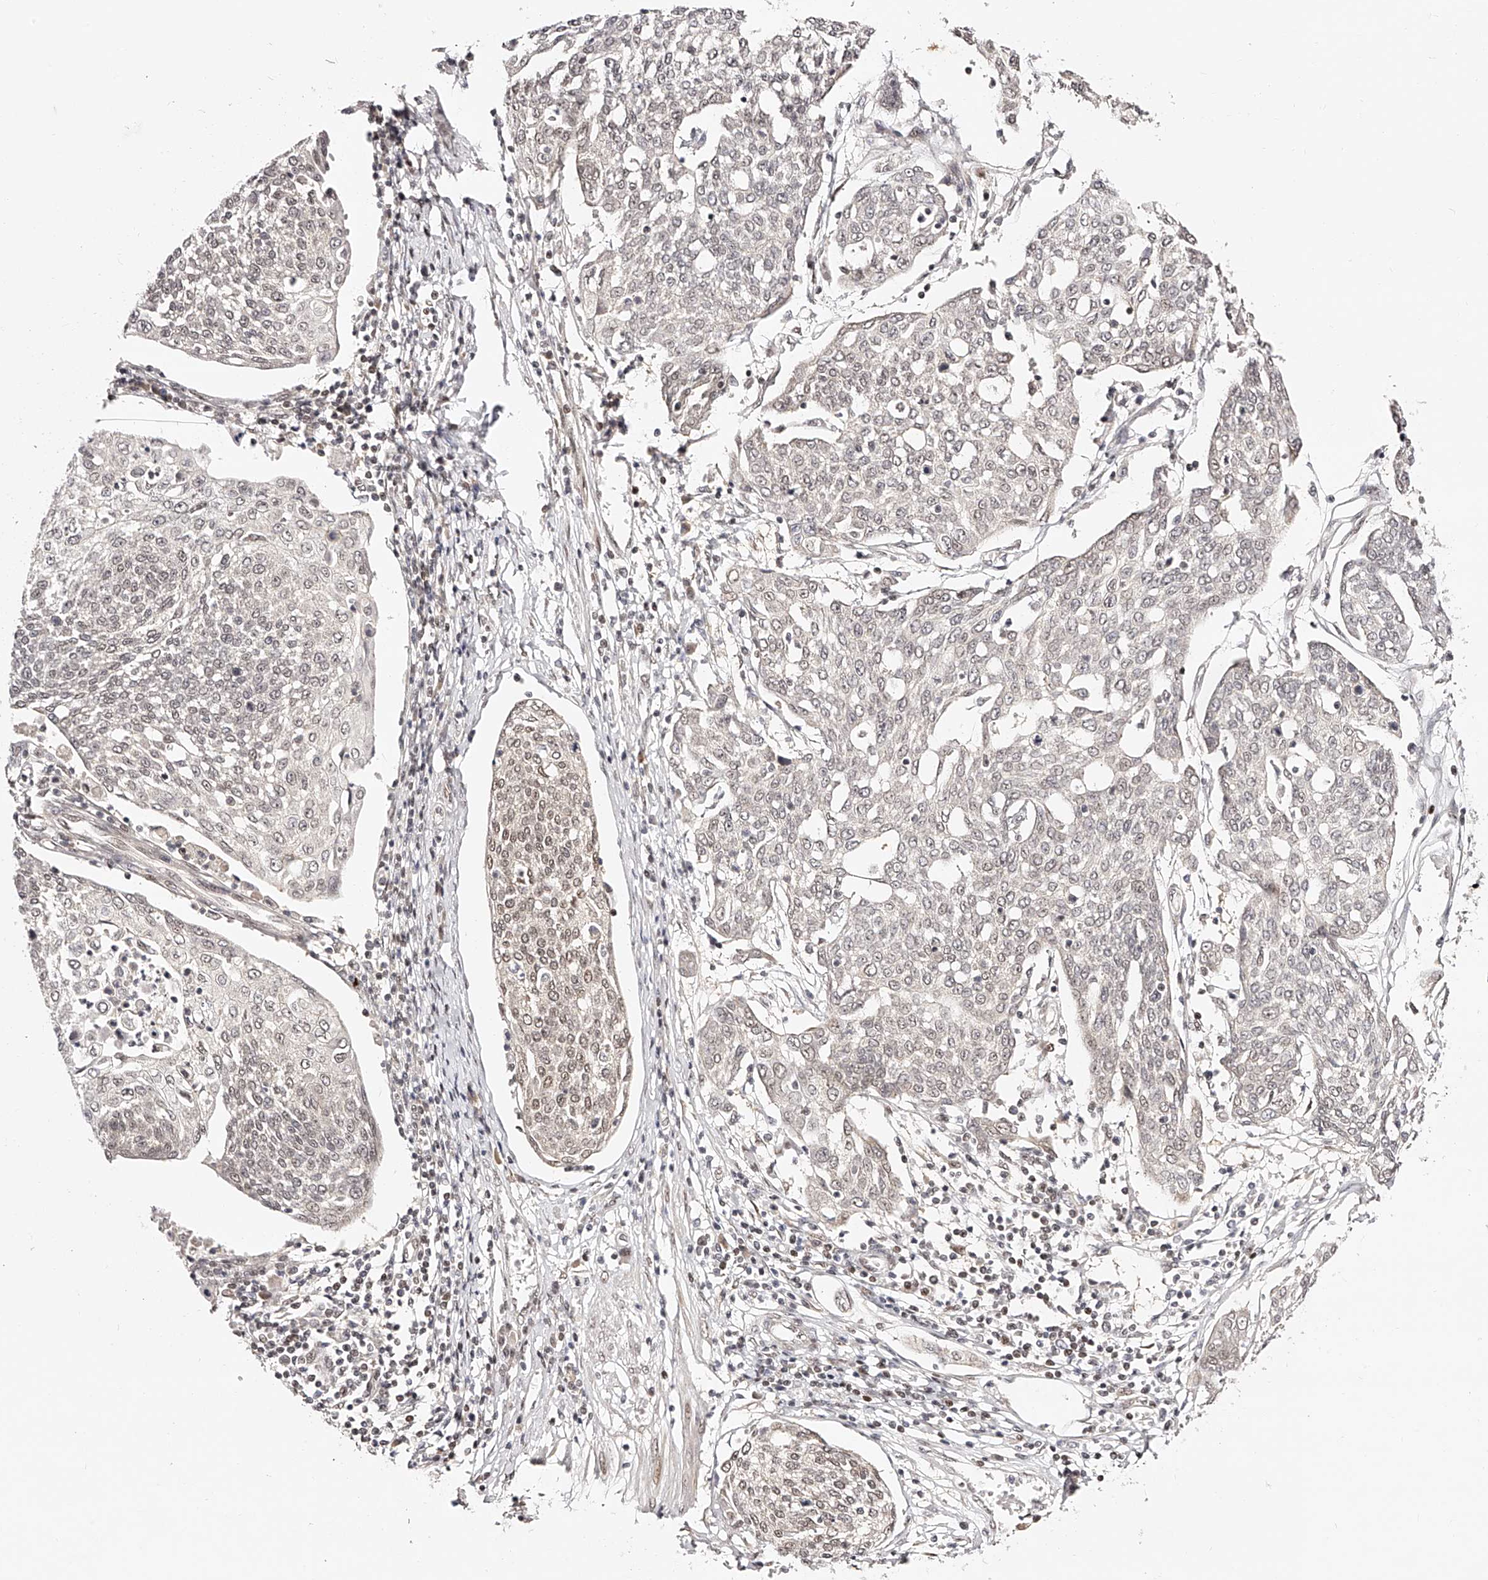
{"staining": {"intensity": "weak", "quantity": "25%-75%", "location": "nuclear"}, "tissue": "cervical cancer", "cell_type": "Tumor cells", "image_type": "cancer", "snomed": [{"axis": "morphology", "description": "Squamous cell carcinoma, NOS"}, {"axis": "topography", "description": "Cervix"}], "caption": "This micrograph shows cervical cancer (squamous cell carcinoma) stained with immunohistochemistry (IHC) to label a protein in brown. The nuclear of tumor cells show weak positivity for the protein. Nuclei are counter-stained blue.", "gene": "USF3", "patient": {"sex": "female", "age": 34}}